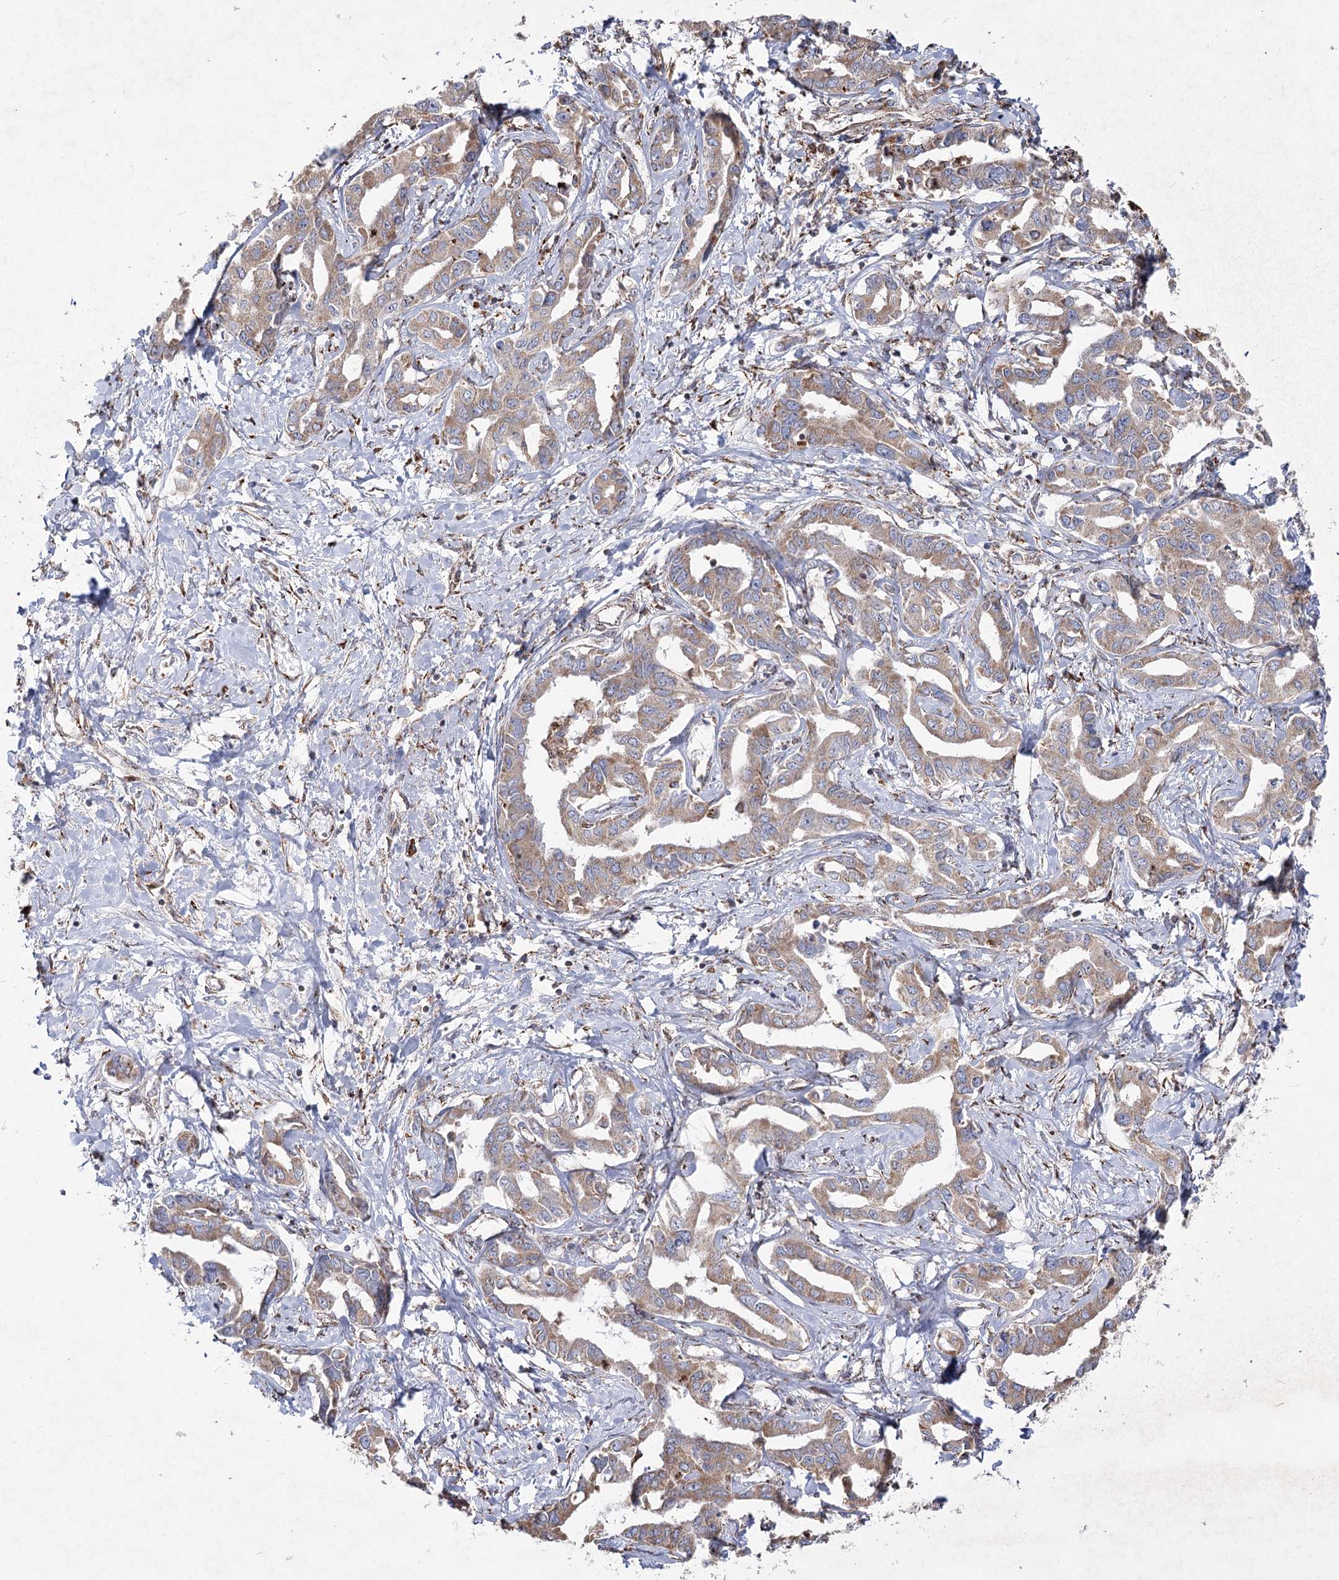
{"staining": {"intensity": "moderate", "quantity": ">75%", "location": "cytoplasmic/membranous"}, "tissue": "liver cancer", "cell_type": "Tumor cells", "image_type": "cancer", "snomed": [{"axis": "morphology", "description": "Cholangiocarcinoma"}, {"axis": "topography", "description": "Liver"}], "caption": "There is medium levels of moderate cytoplasmic/membranous expression in tumor cells of liver cancer (cholangiocarcinoma), as demonstrated by immunohistochemical staining (brown color).", "gene": "NHLRC2", "patient": {"sex": "male", "age": 59}}